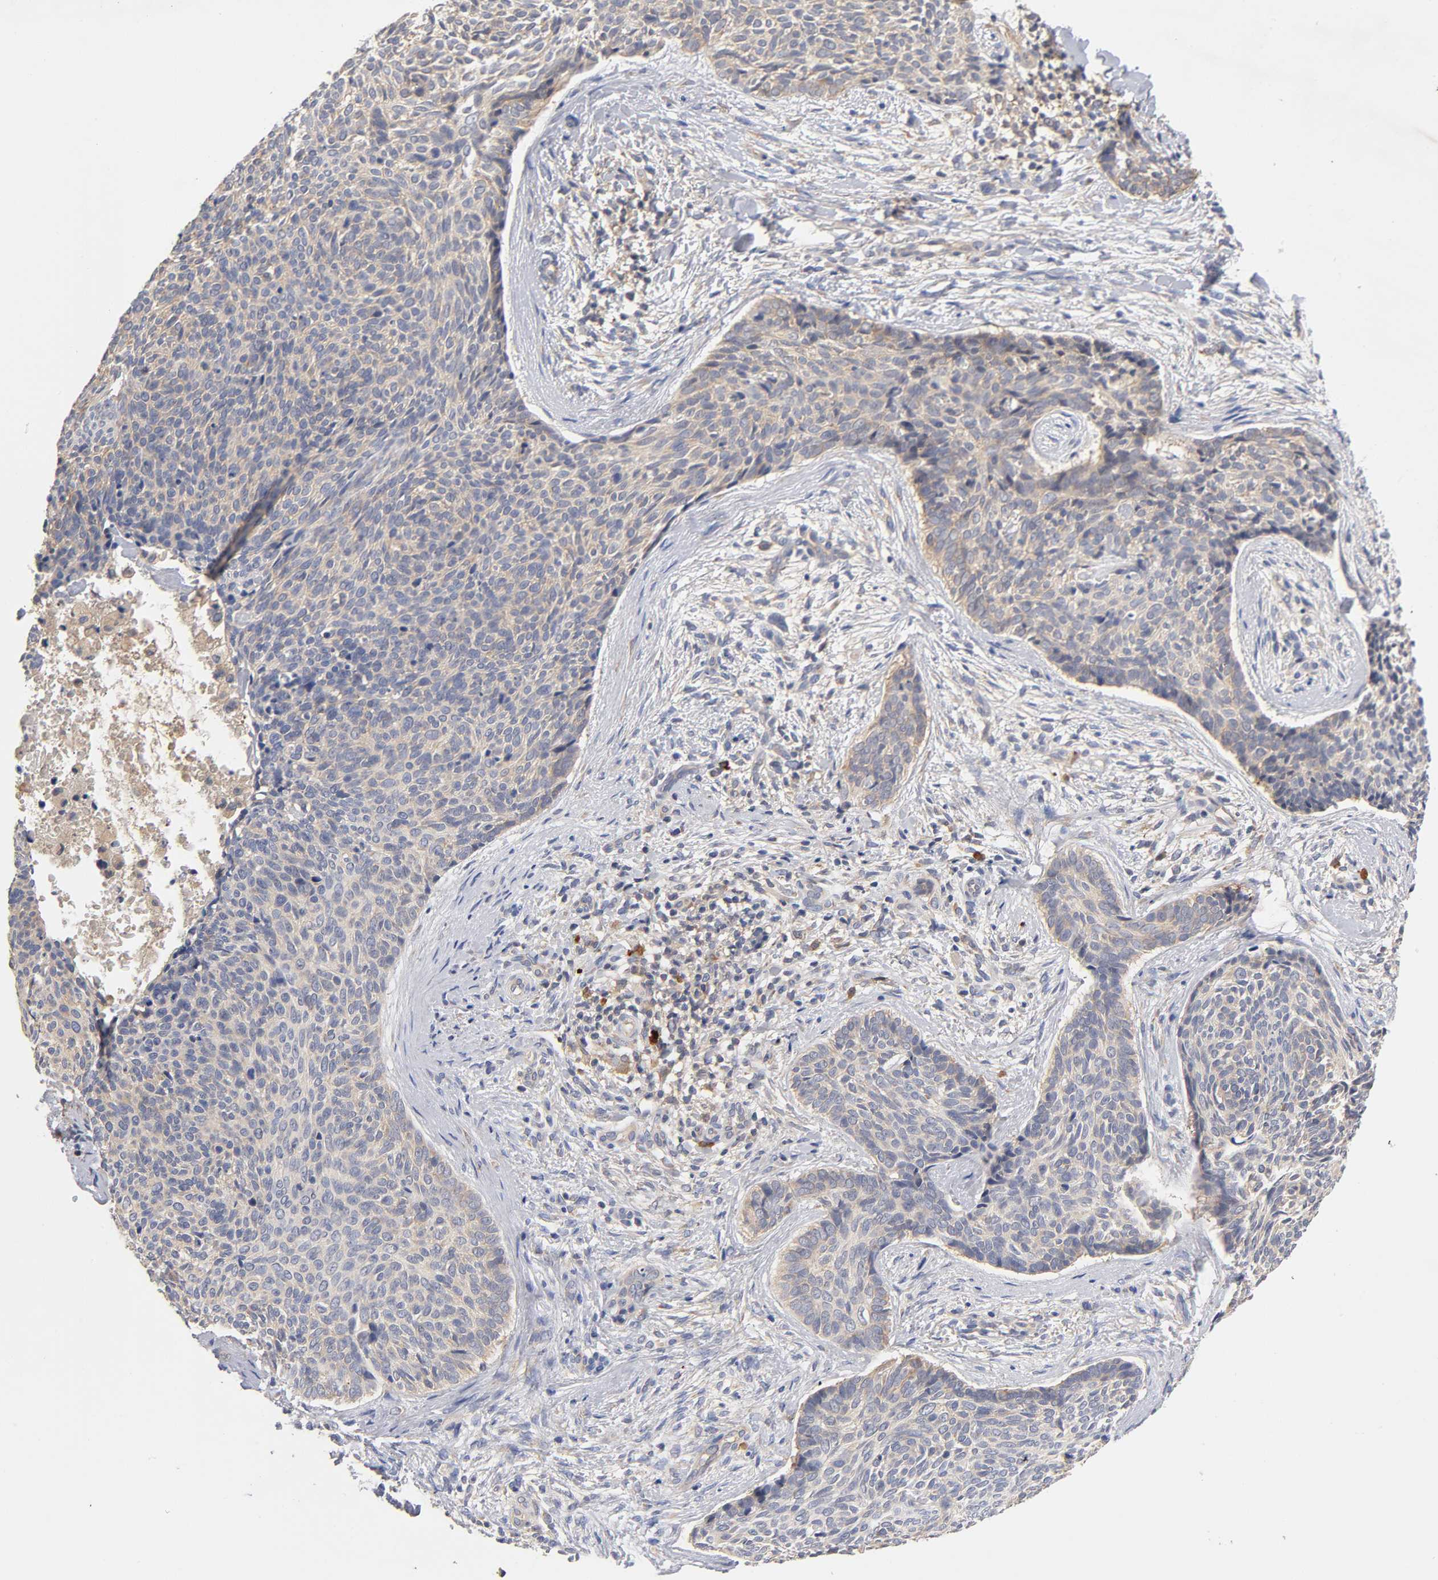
{"staining": {"intensity": "weak", "quantity": ">75%", "location": "cytoplasmic/membranous"}, "tissue": "skin cancer", "cell_type": "Tumor cells", "image_type": "cancer", "snomed": [{"axis": "morphology", "description": "Normal tissue, NOS"}, {"axis": "morphology", "description": "Basal cell carcinoma"}, {"axis": "topography", "description": "Skin"}], "caption": "Protein expression analysis of basal cell carcinoma (skin) reveals weak cytoplasmic/membranous positivity in about >75% of tumor cells.", "gene": "RPS29", "patient": {"sex": "female", "age": 57}}